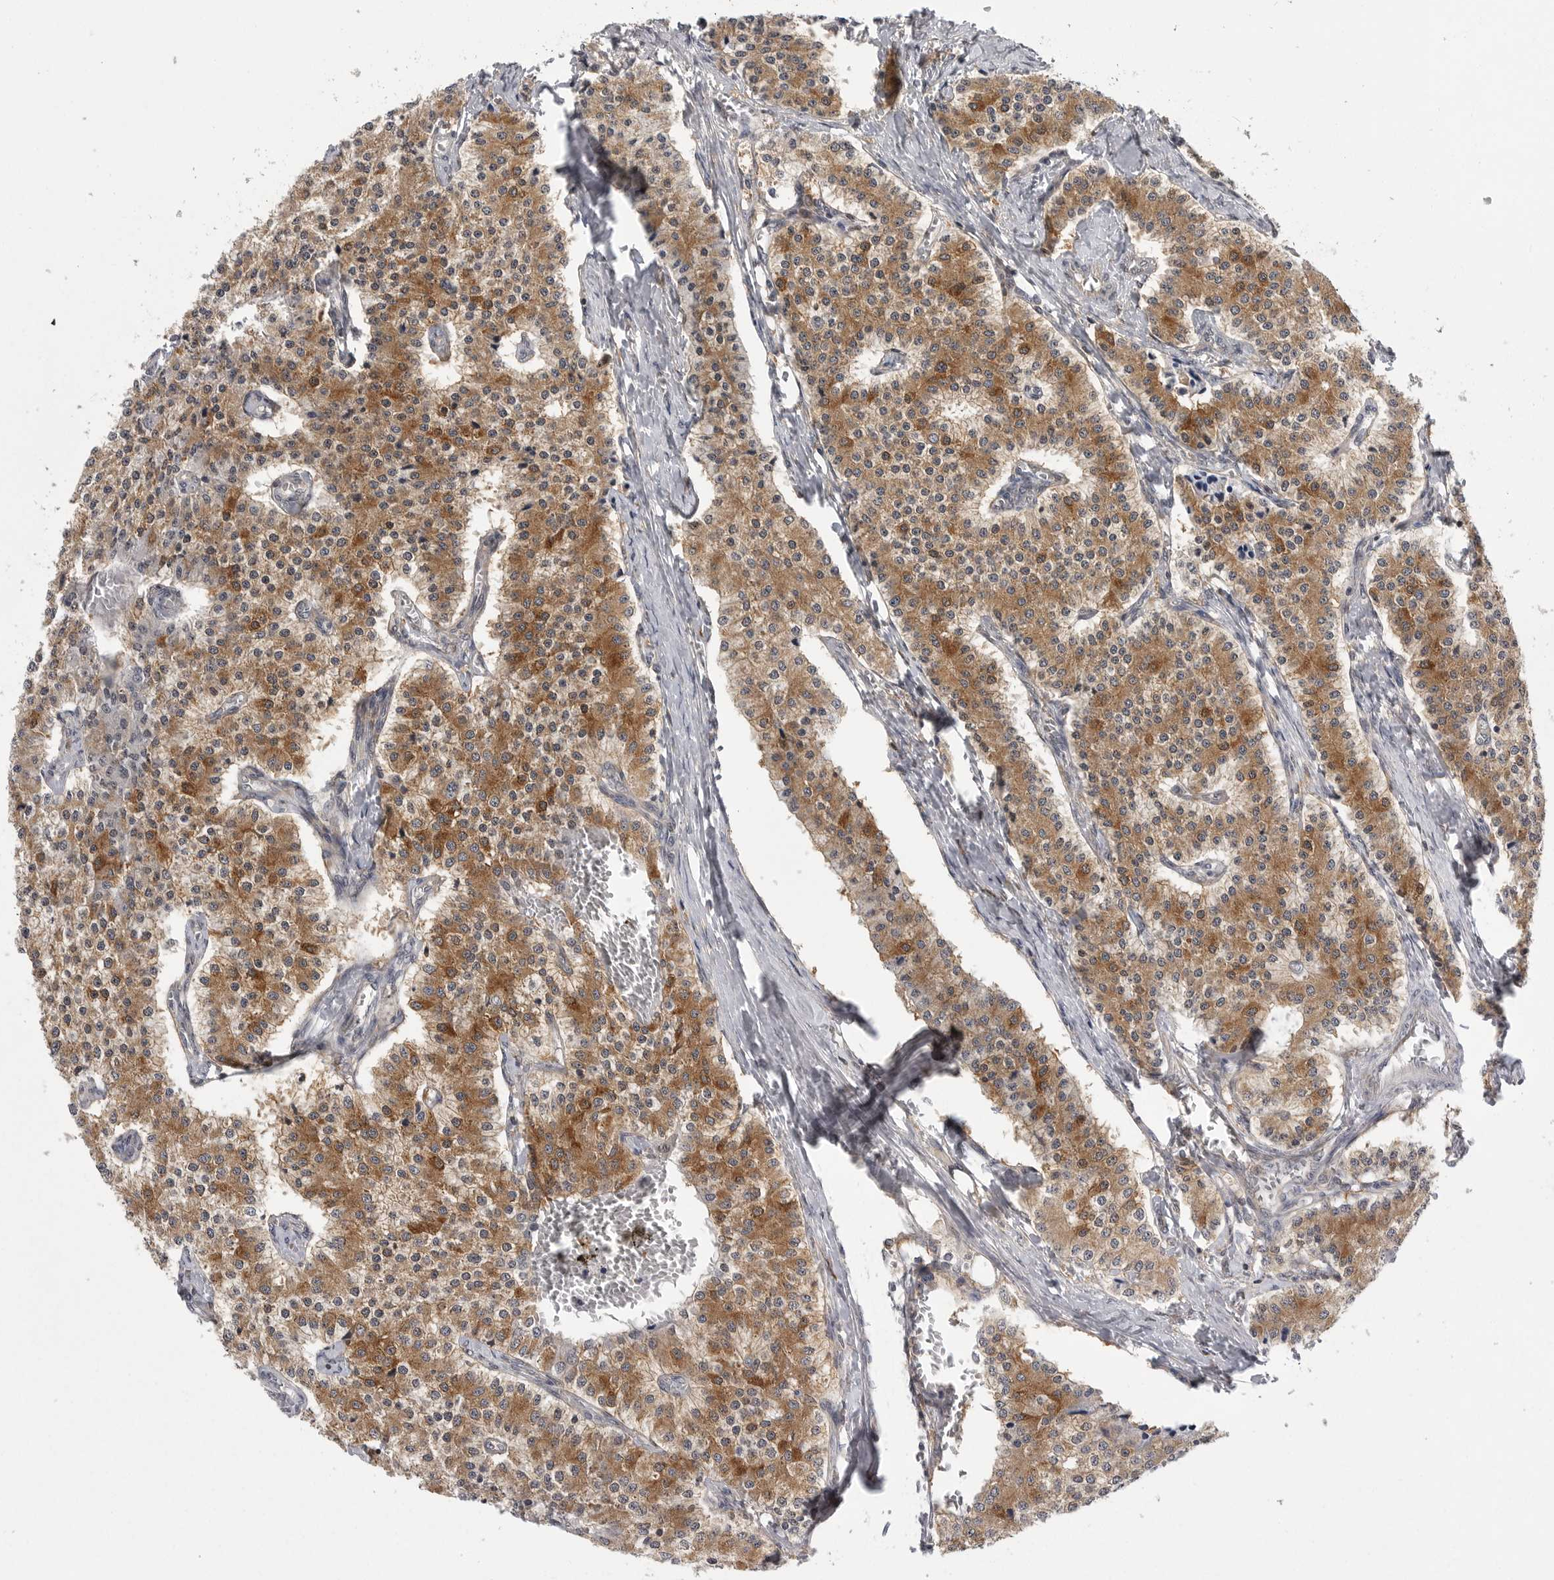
{"staining": {"intensity": "moderate", "quantity": ">75%", "location": "cytoplasmic/membranous"}, "tissue": "carcinoid", "cell_type": "Tumor cells", "image_type": "cancer", "snomed": [{"axis": "morphology", "description": "Carcinoid, malignant, NOS"}, {"axis": "topography", "description": "Colon"}], "caption": "Tumor cells demonstrate medium levels of moderate cytoplasmic/membranous positivity in about >75% of cells in human carcinoid (malignant).", "gene": "CACYBP", "patient": {"sex": "female", "age": 52}}